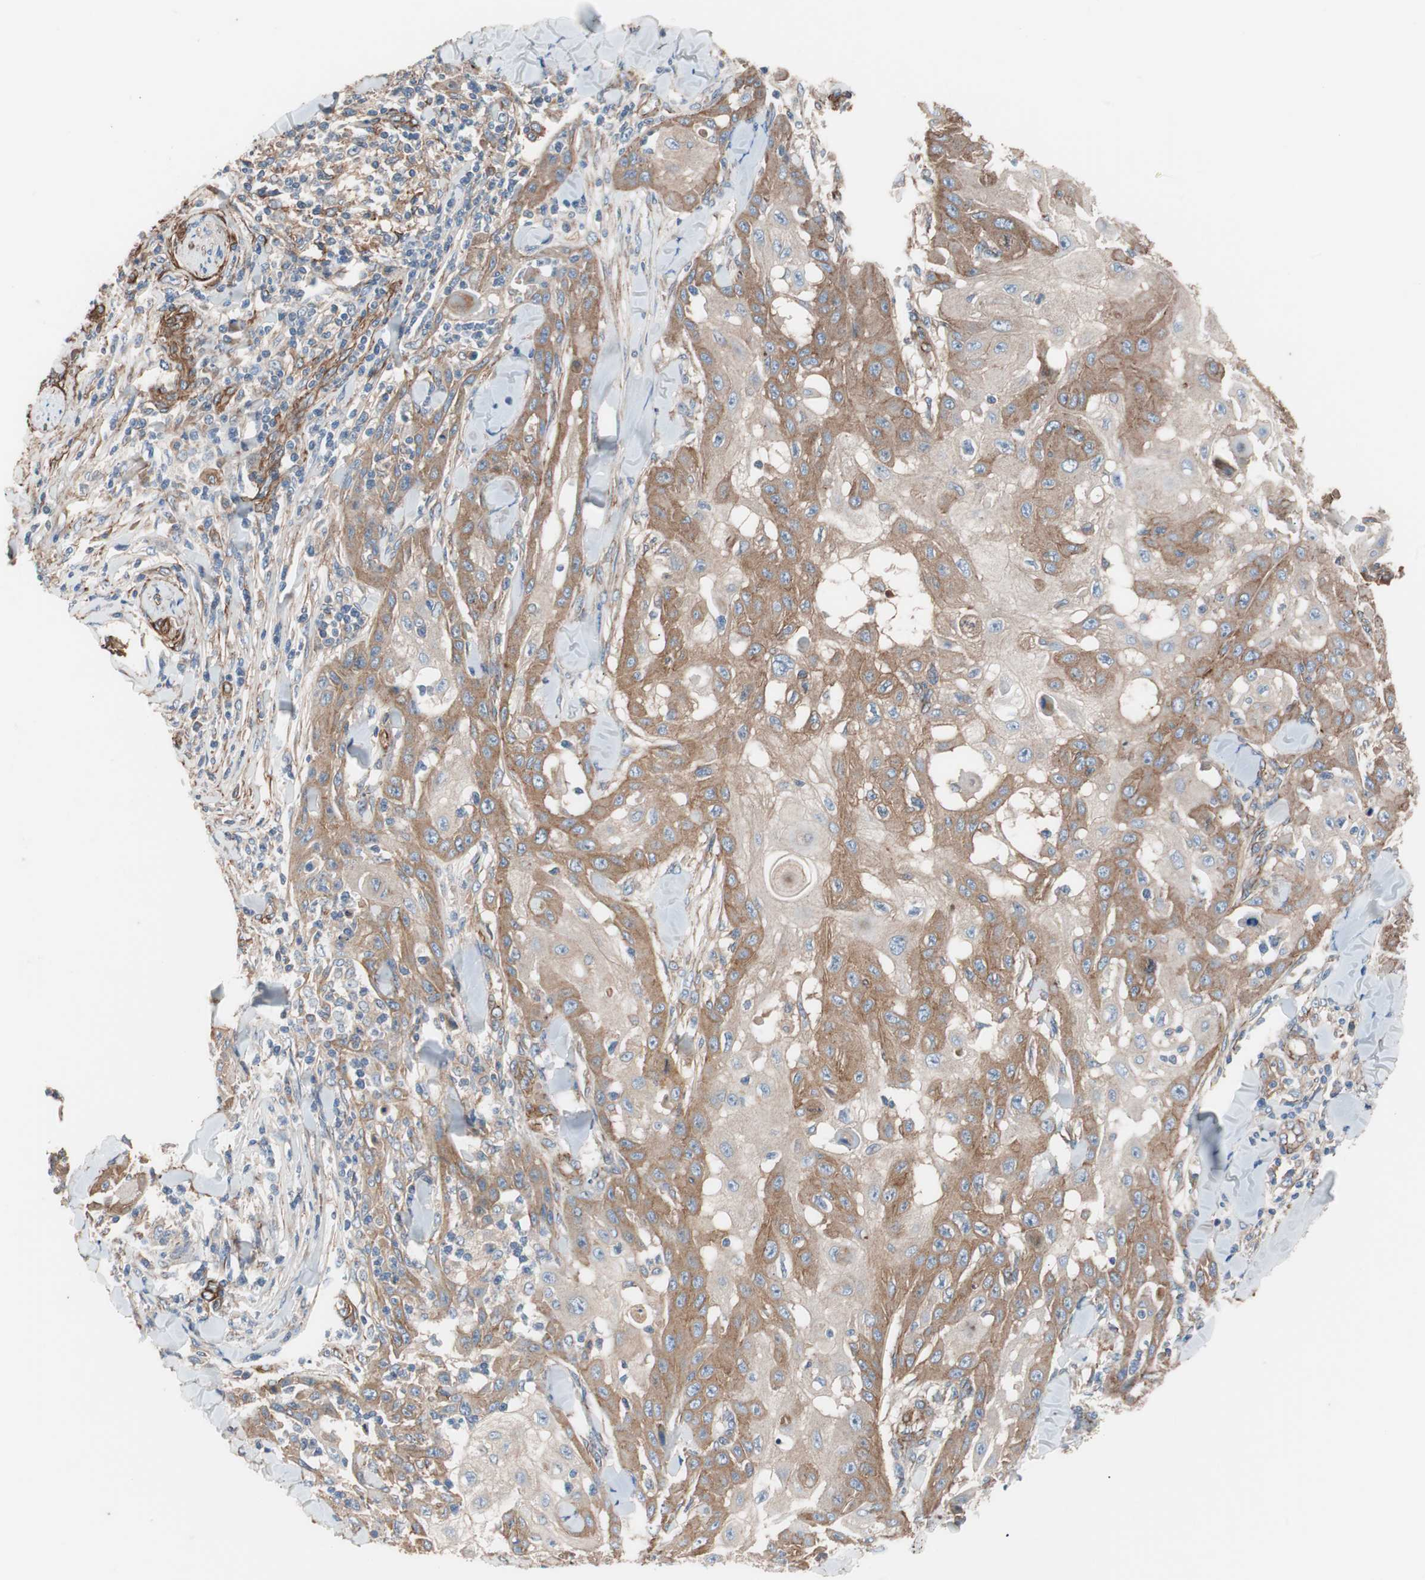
{"staining": {"intensity": "moderate", "quantity": "25%-75%", "location": "cytoplasmic/membranous"}, "tissue": "skin cancer", "cell_type": "Tumor cells", "image_type": "cancer", "snomed": [{"axis": "morphology", "description": "Squamous cell carcinoma, NOS"}, {"axis": "topography", "description": "Skin"}], "caption": "An image of skin squamous cell carcinoma stained for a protein demonstrates moderate cytoplasmic/membranous brown staining in tumor cells.", "gene": "SPINT1", "patient": {"sex": "male", "age": 24}}